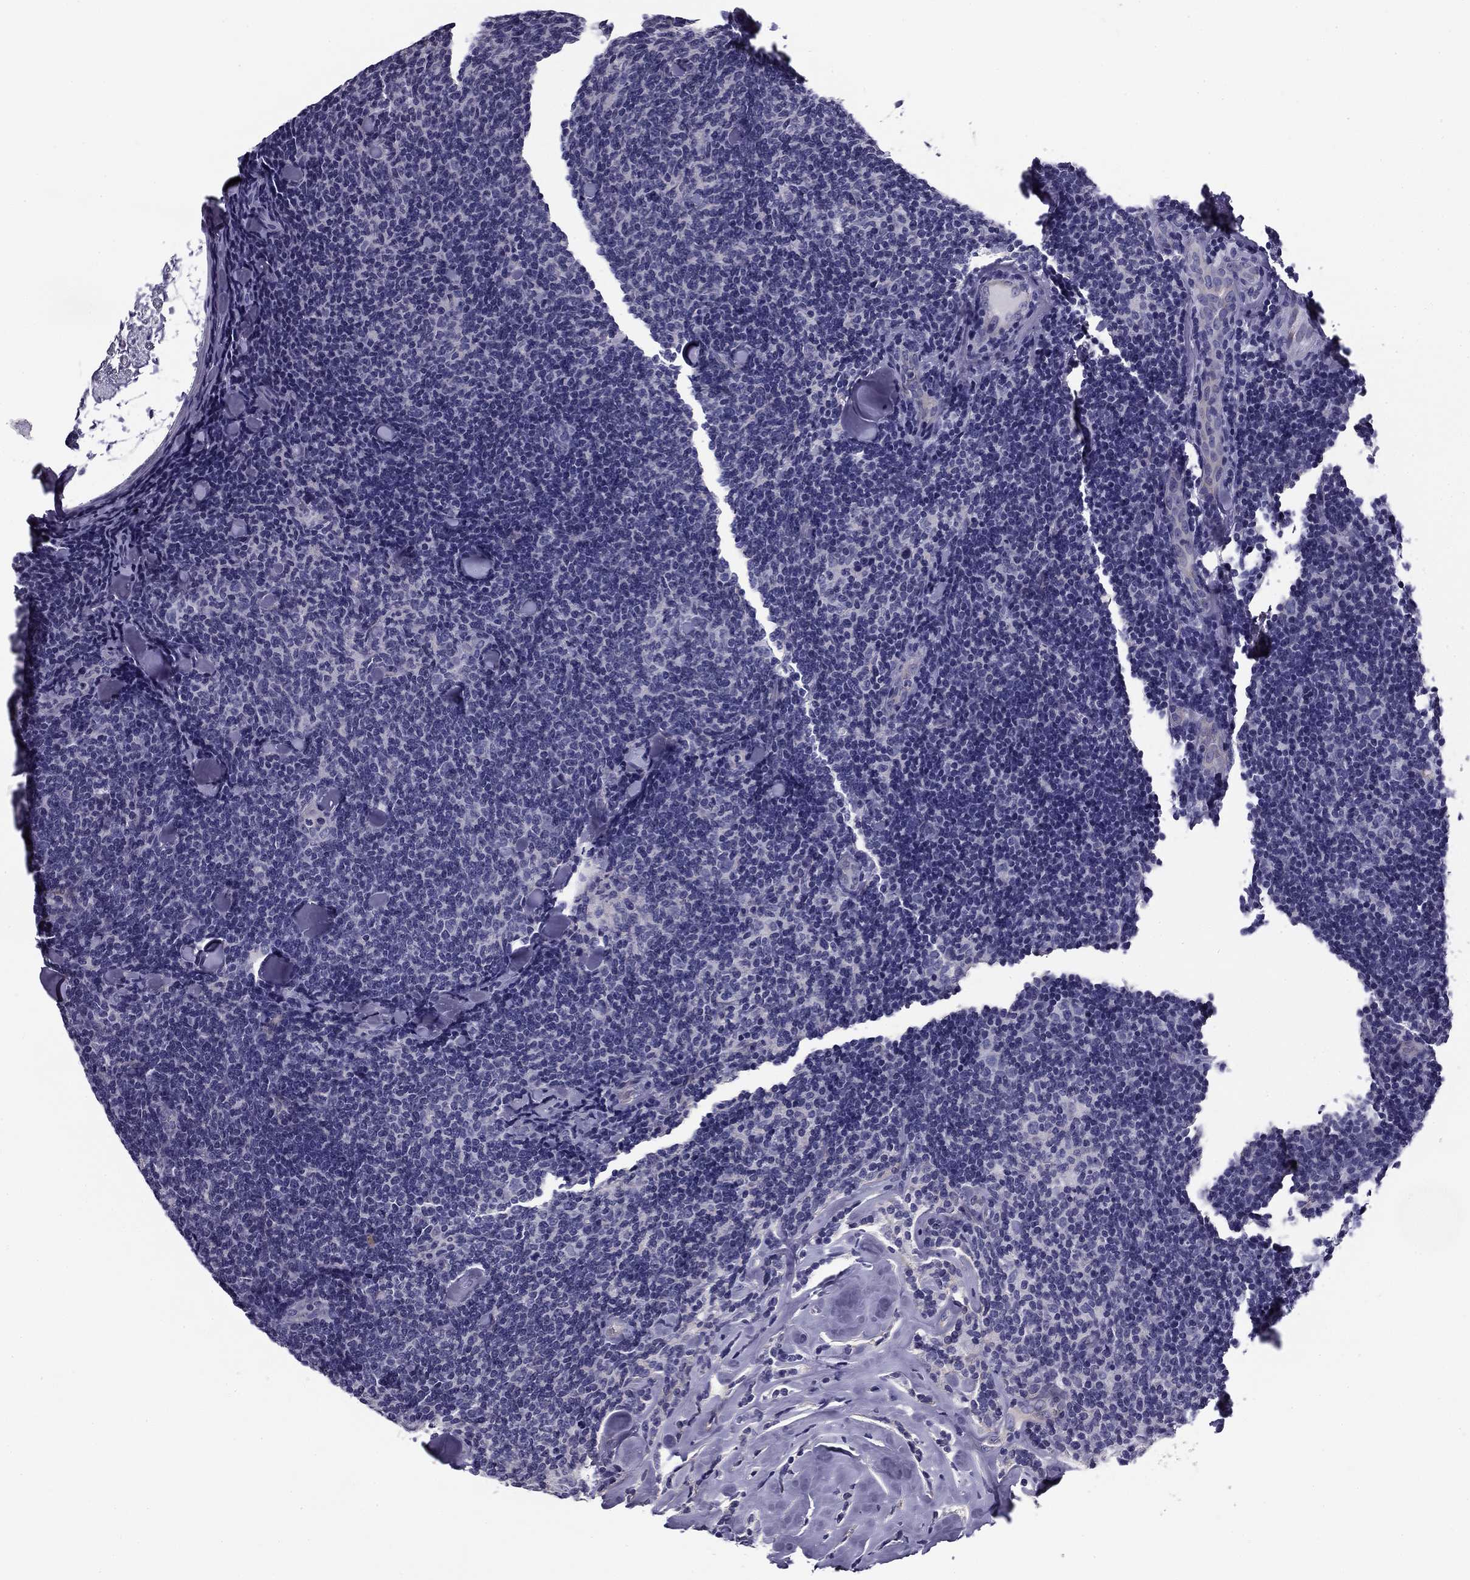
{"staining": {"intensity": "negative", "quantity": "none", "location": "none"}, "tissue": "lymphoma", "cell_type": "Tumor cells", "image_type": "cancer", "snomed": [{"axis": "morphology", "description": "Malignant lymphoma, non-Hodgkin's type, Low grade"}, {"axis": "topography", "description": "Lymph node"}], "caption": "Human malignant lymphoma, non-Hodgkin's type (low-grade) stained for a protein using immunohistochemistry displays no staining in tumor cells.", "gene": "FLNC", "patient": {"sex": "female", "age": 56}}